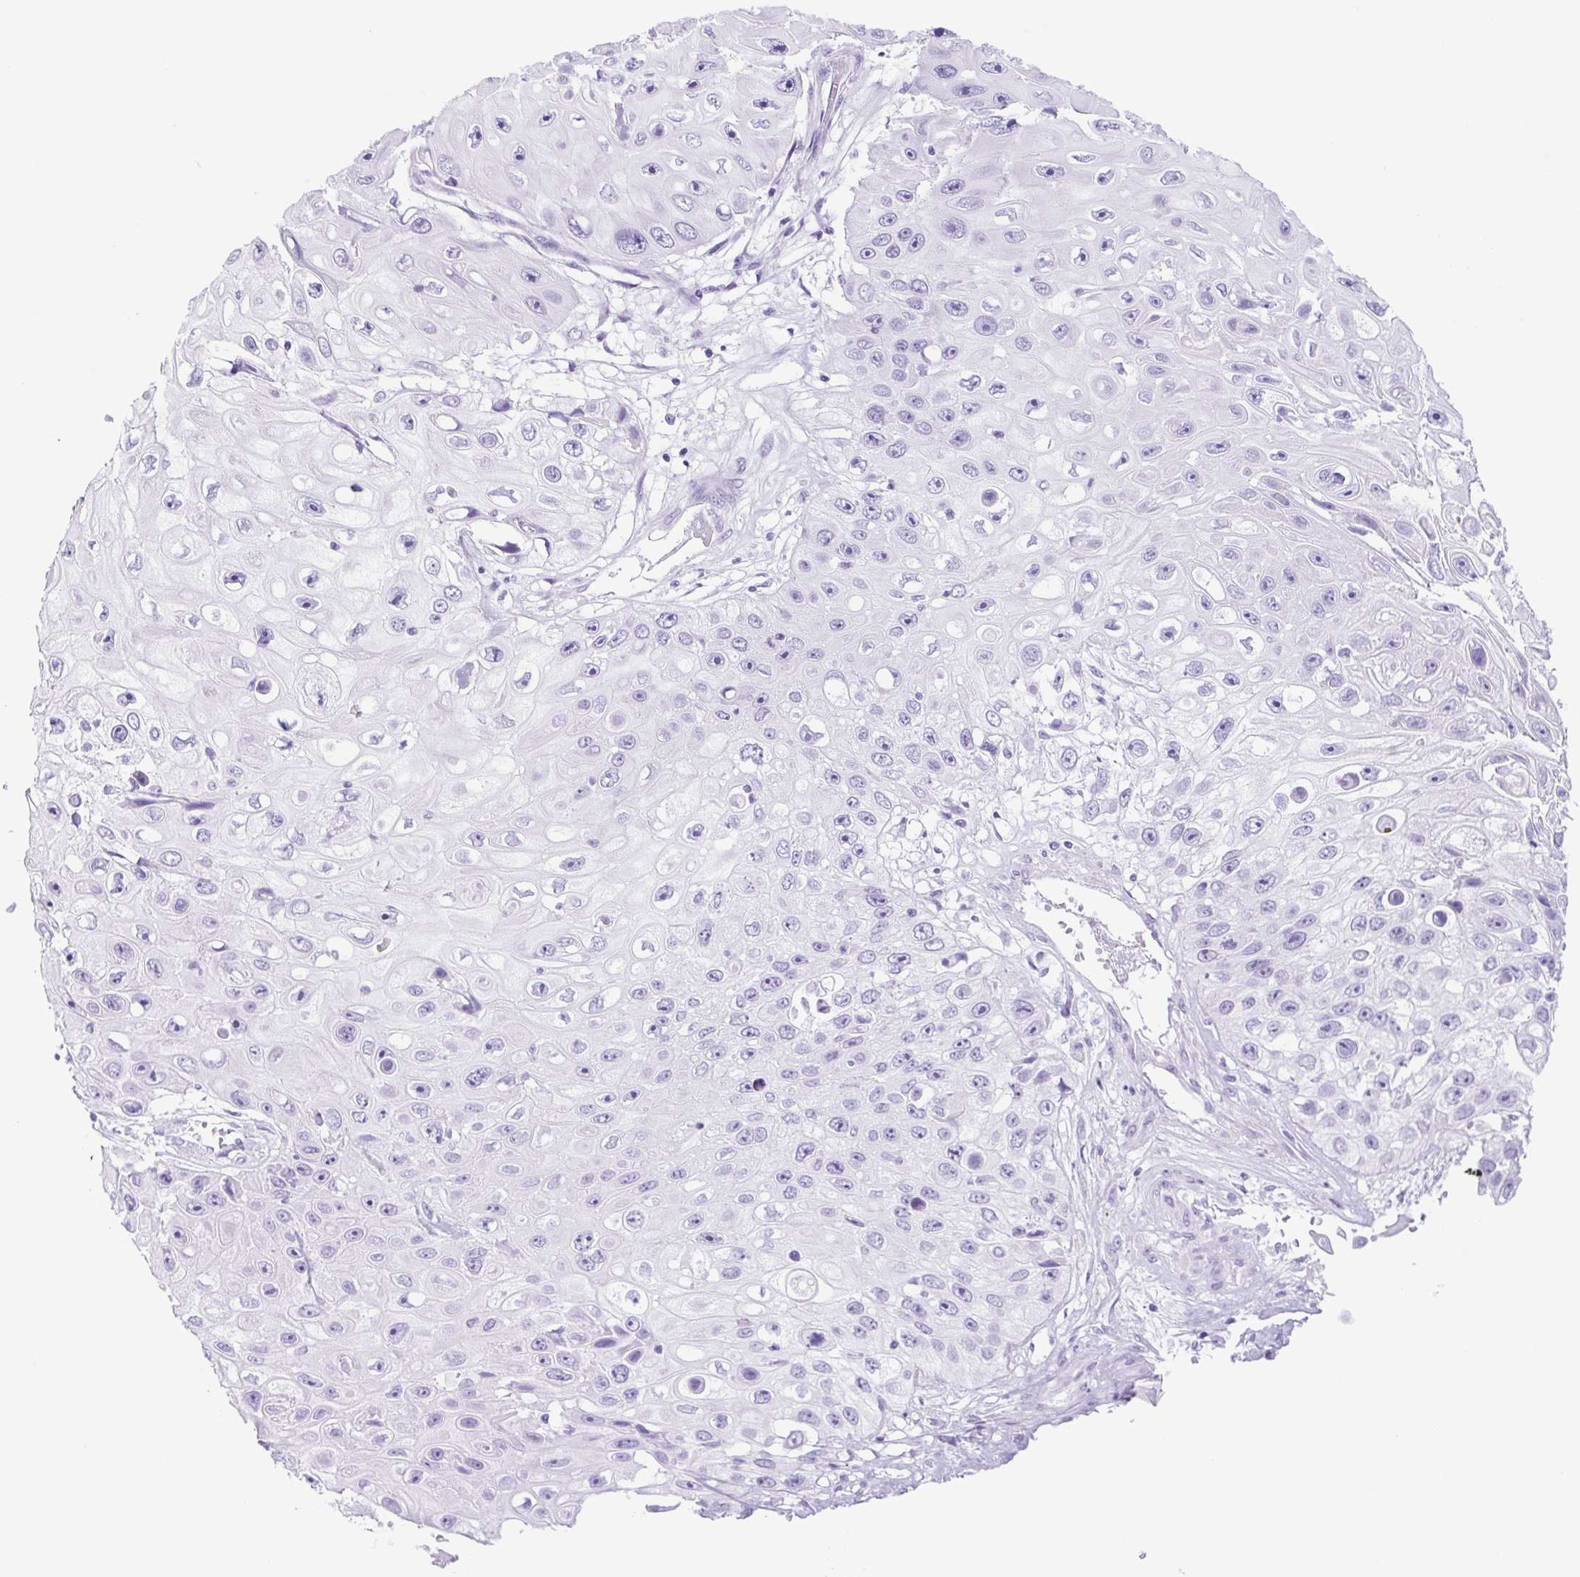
{"staining": {"intensity": "negative", "quantity": "none", "location": "none"}, "tissue": "skin cancer", "cell_type": "Tumor cells", "image_type": "cancer", "snomed": [{"axis": "morphology", "description": "Squamous cell carcinoma, NOS"}, {"axis": "topography", "description": "Skin"}], "caption": "Immunohistochemistry photomicrograph of human skin squamous cell carcinoma stained for a protein (brown), which shows no expression in tumor cells. The staining was performed using DAB to visualize the protein expression in brown, while the nuclei were stained in blue with hematoxylin (Magnification: 20x).", "gene": "CYP21A2", "patient": {"sex": "male", "age": 82}}